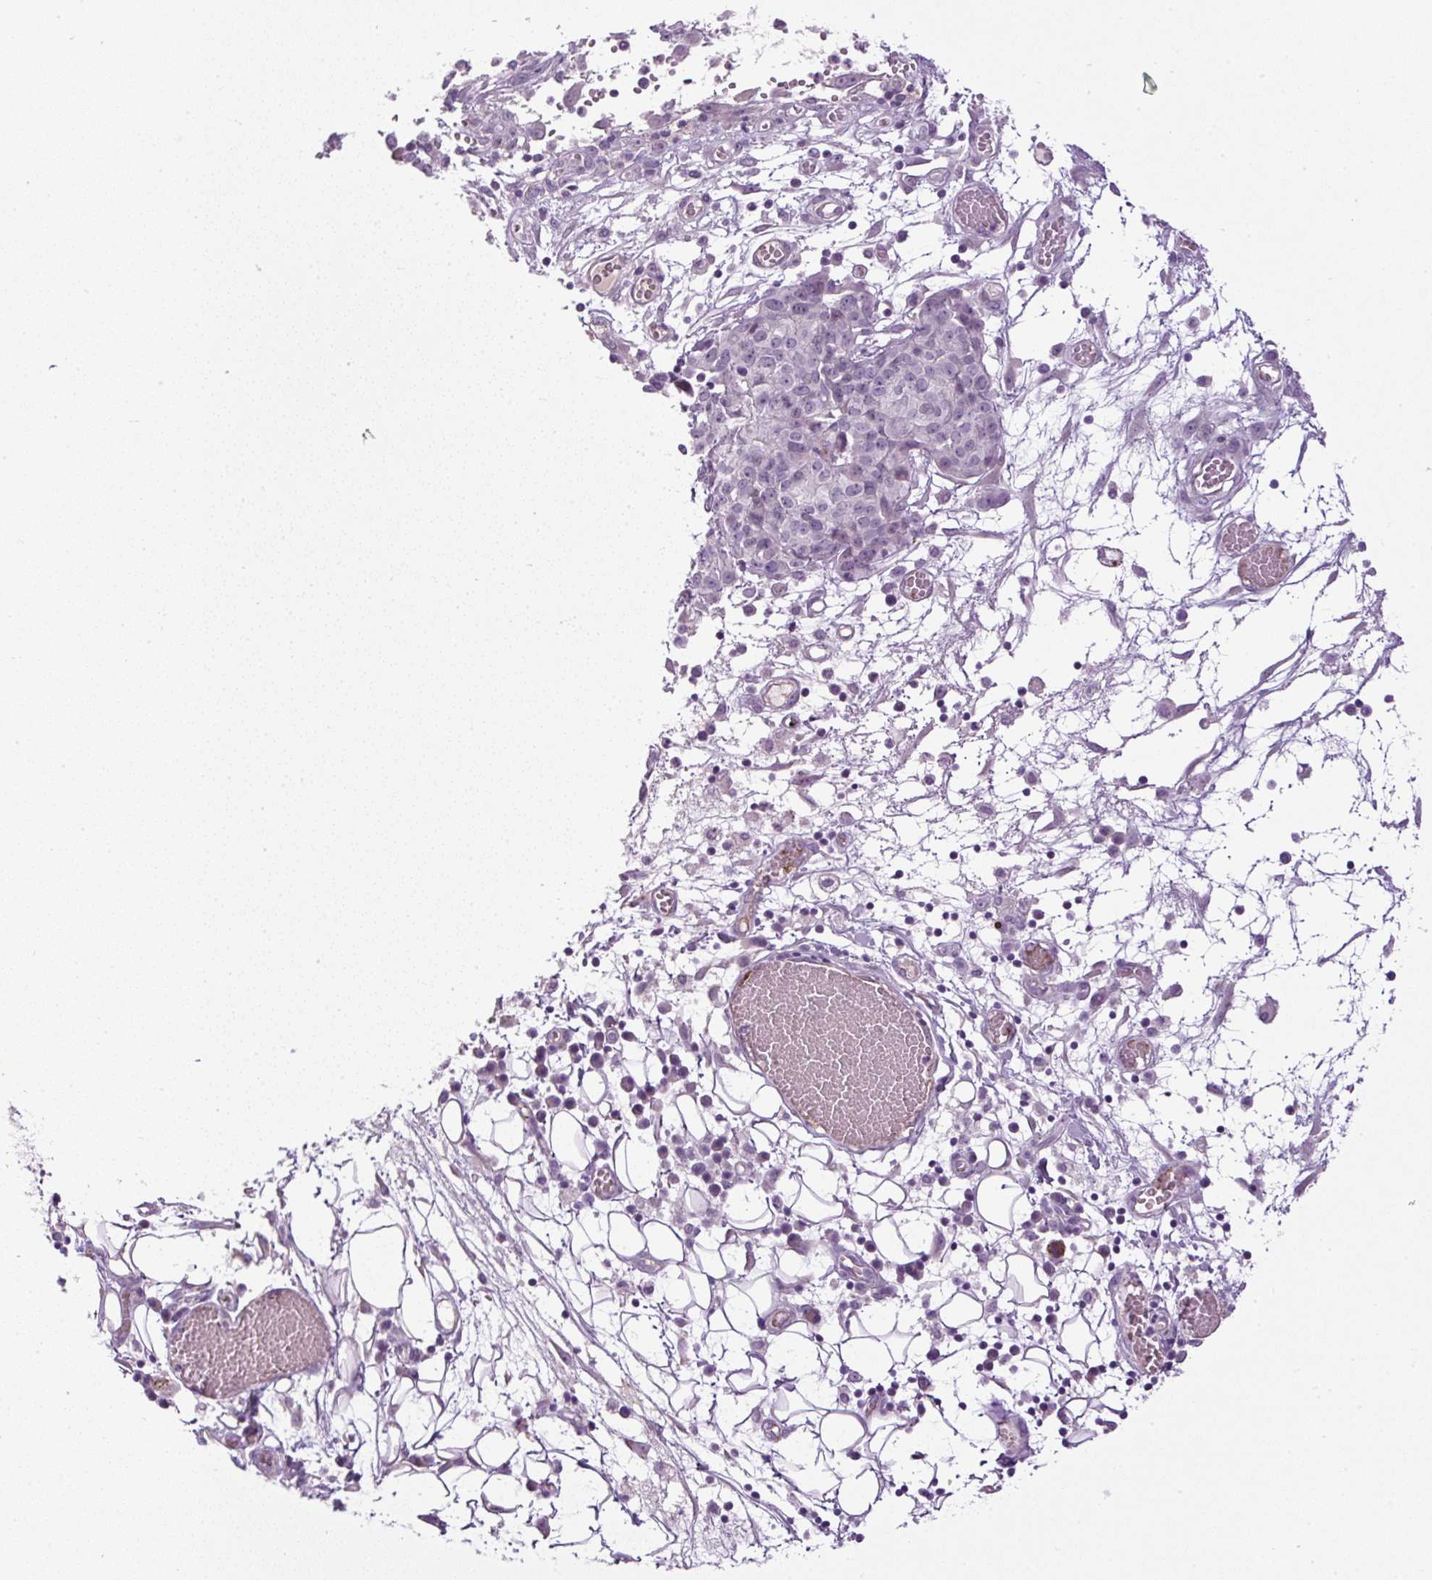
{"staining": {"intensity": "negative", "quantity": "none", "location": "none"}, "tissue": "ovarian cancer", "cell_type": "Tumor cells", "image_type": "cancer", "snomed": [{"axis": "morphology", "description": "Cystadenocarcinoma, serous, NOS"}, {"axis": "topography", "description": "Soft tissue"}, {"axis": "topography", "description": "Ovary"}], "caption": "An immunohistochemistry photomicrograph of ovarian serous cystadenocarcinoma is shown. There is no staining in tumor cells of ovarian serous cystadenocarcinoma.", "gene": "LEFTY2", "patient": {"sex": "female", "age": 57}}